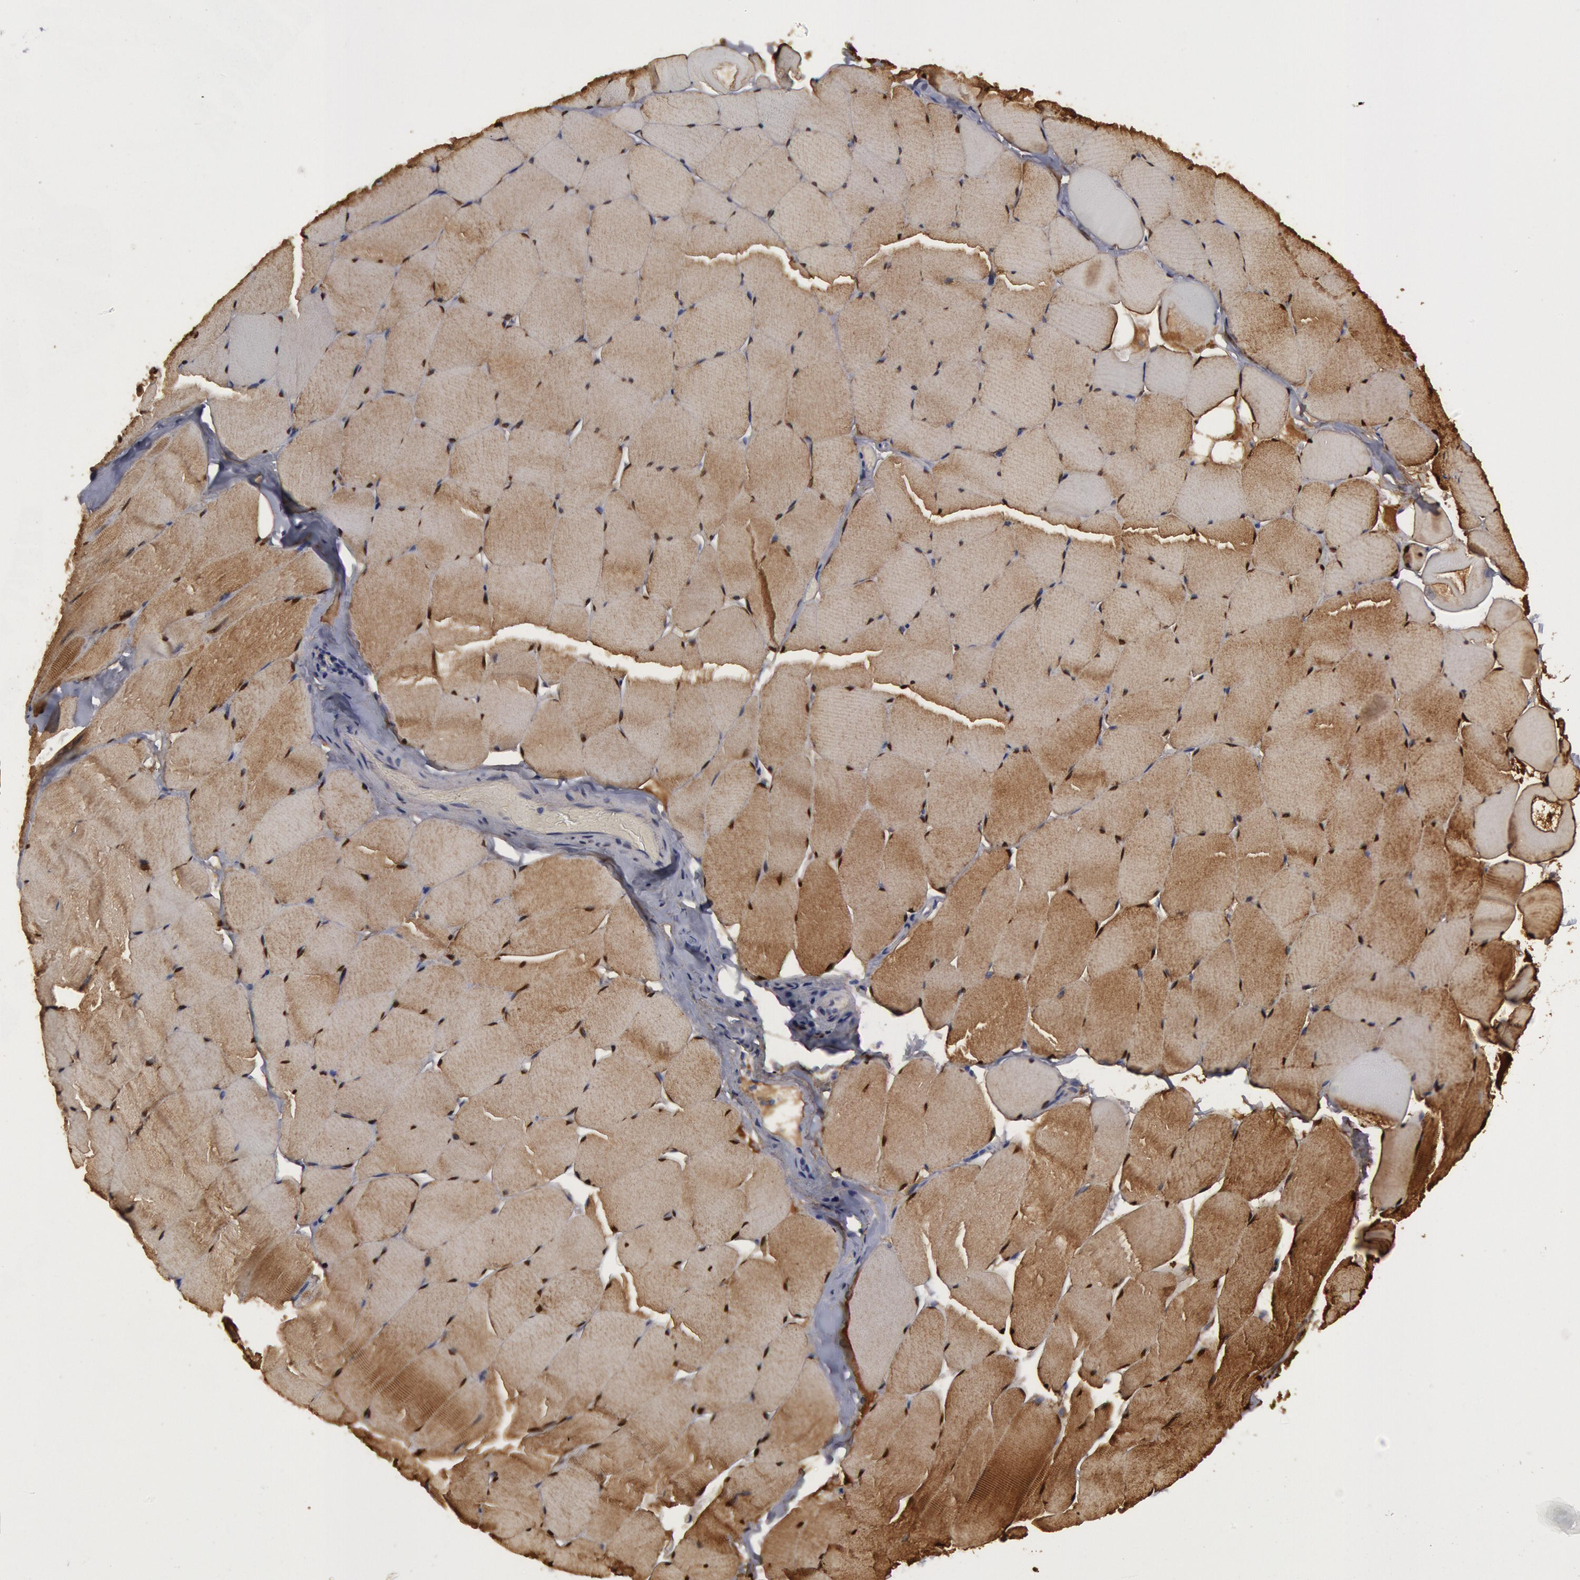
{"staining": {"intensity": "moderate", "quantity": ">75%", "location": "cytoplasmic/membranous,nuclear"}, "tissue": "skeletal muscle", "cell_type": "Myocytes", "image_type": "normal", "snomed": [{"axis": "morphology", "description": "Normal tissue, NOS"}, {"axis": "topography", "description": "Skeletal muscle"}, {"axis": "topography", "description": "Salivary gland"}], "caption": "Immunohistochemical staining of unremarkable human skeletal muscle exhibits >75% levels of moderate cytoplasmic/membranous,nuclear protein positivity in approximately >75% of myocytes. (Brightfield microscopy of DAB IHC at high magnification).", "gene": "FHL1", "patient": {"sex": "male", "age": 62}}